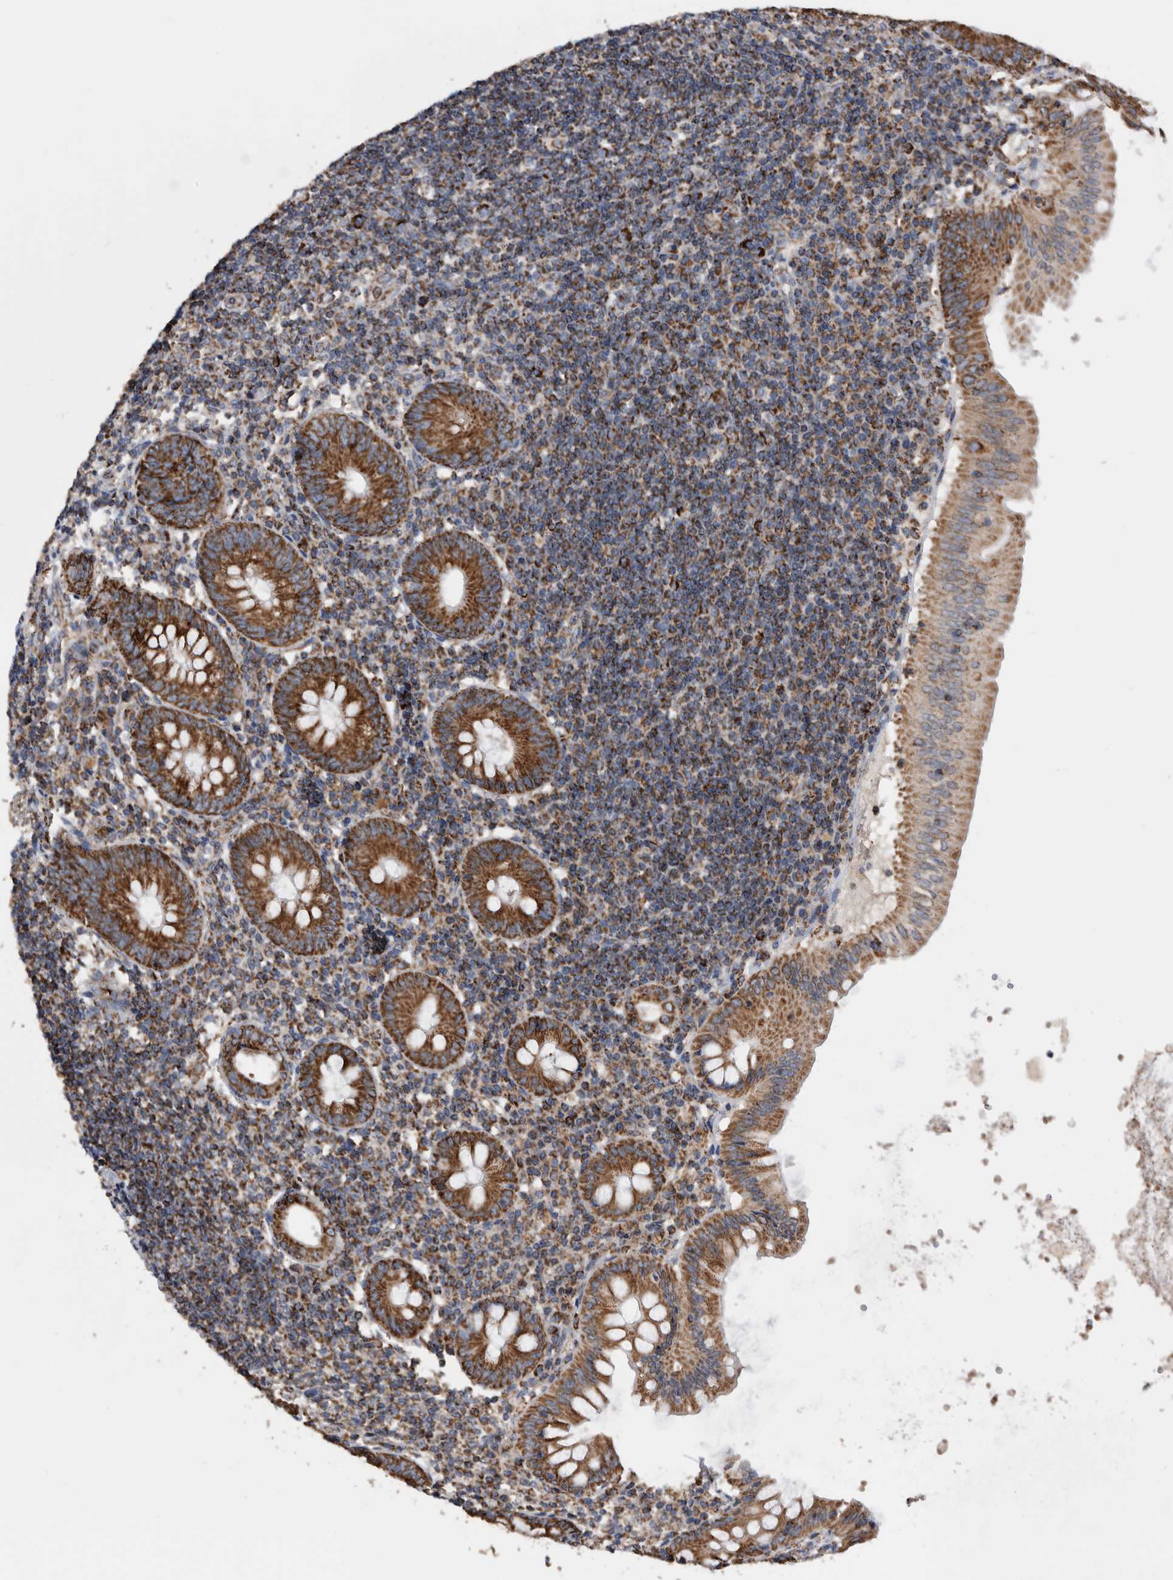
{"staining": {"intensity": "strong", "quantity": ">75%", "location": "cytoplasmic/membranous"}, "tissue": "appendix", "cell_type": "Glandular cells", "image_type": "normal", "snomed": [{"axis": "morphology", "description": "Normal tissue, NOS"}, {"axis": "topography", "description": "Appendix"}], "caption": "The histopathology image demonstrates a brown stain indicating the presence of a protein in the cytoplasmic/membranous of glandular cells in appendix. The protein of interest is stained brown, and the nuclei are stained in blue (DAB (3,3'-diaminobenzidine) IHC with brightfield microscopy, high magnification).", "gene": "WFDC1", "patient": {"sex": "female", "age": 54}}